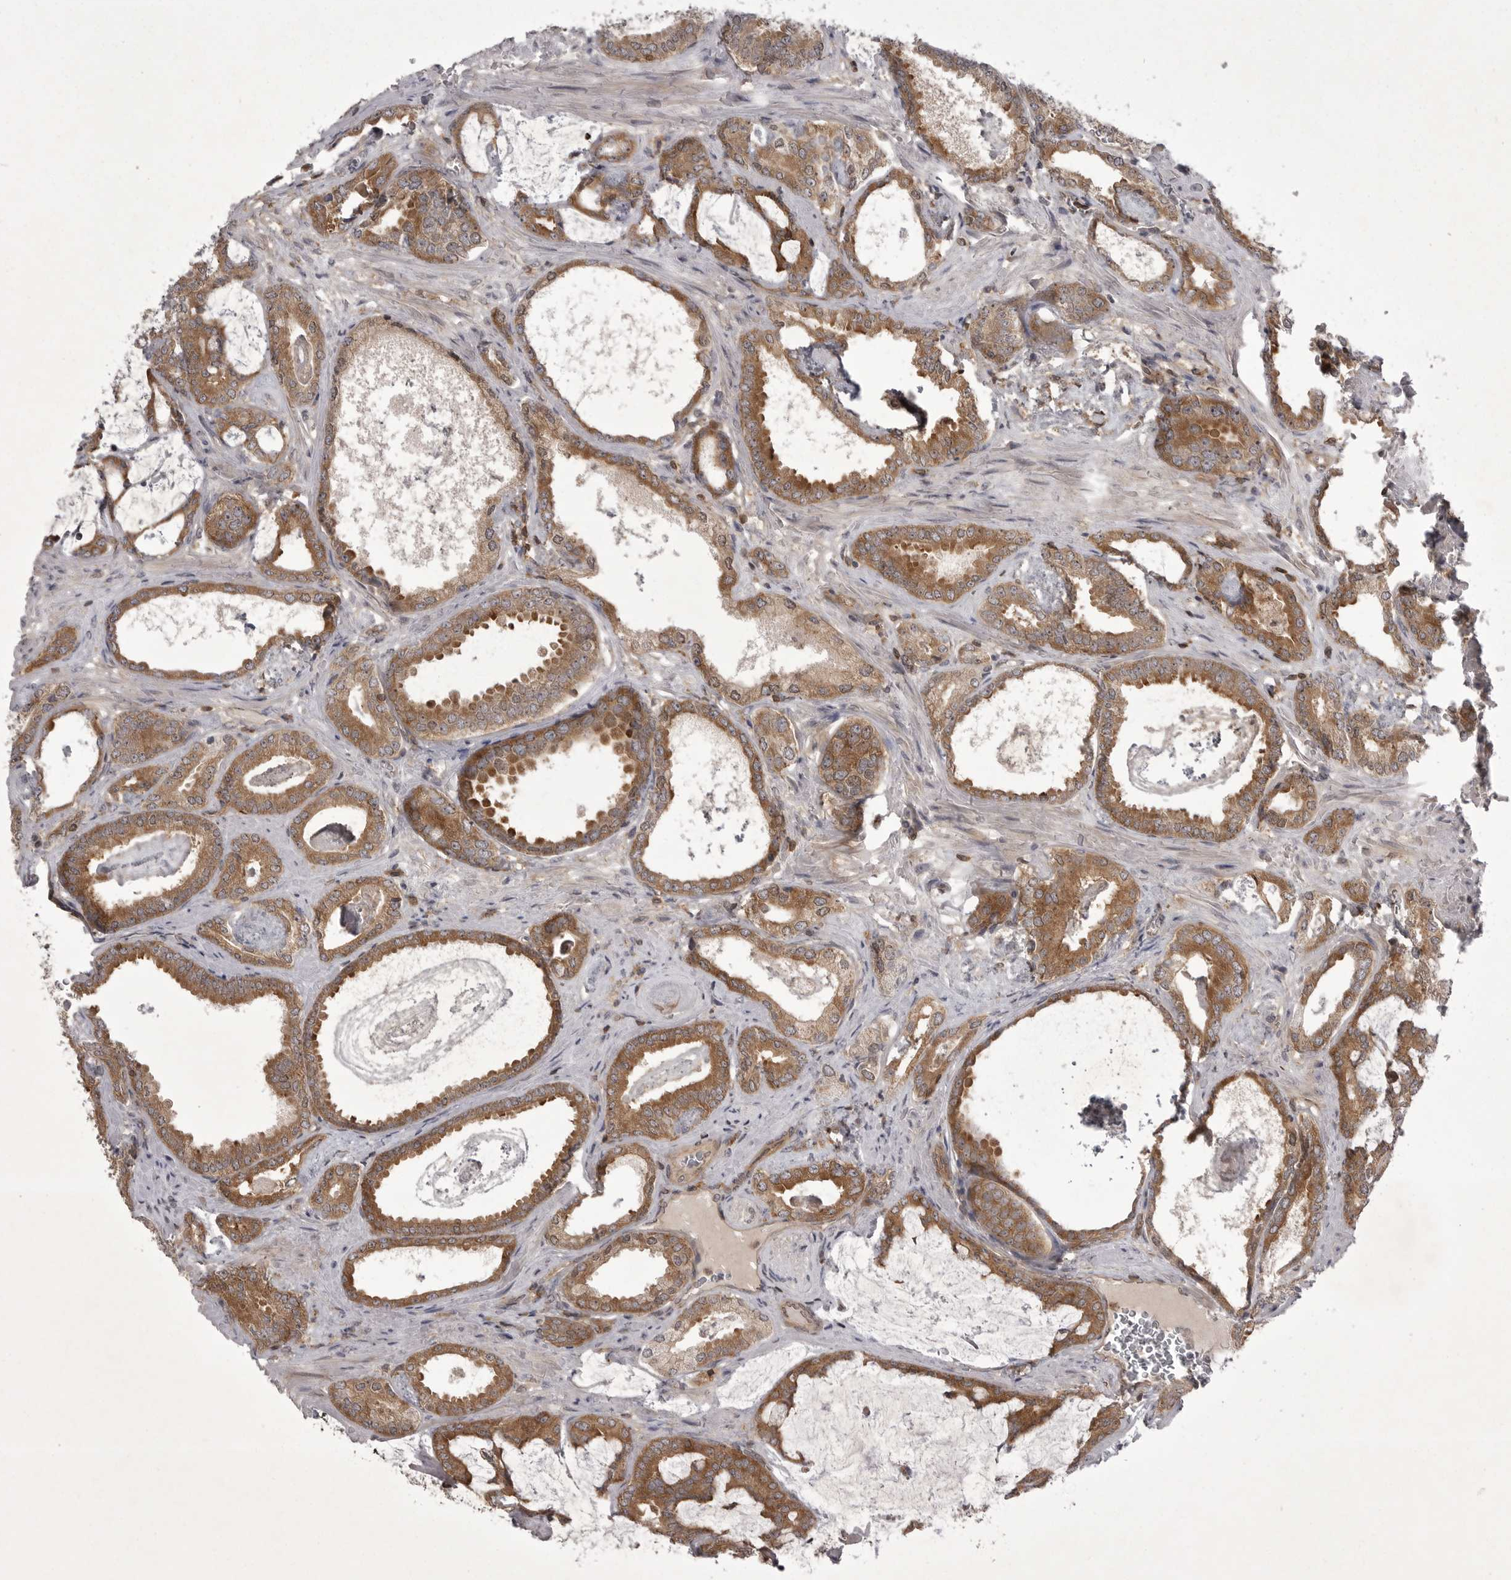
{"staining": {"intensity": "moderate", "quantity": ">75%", "location": "cytoplasmic/membranous"}, "tissue": "prostate cancer", "cell_type": "Tumor cells", "image_type": "cancer", "snomed": [{"axis": "morphology", "description": "Adenocarcinoma, Low grade"}, {"axis": "topography", "description": "Prostate"}], "caption": "Protein expression by IHC exhibits moderate cytoplasmic/membranous expression in about >75% of tumor cells in prostate cancer (low-grade adenocarcinoma).", "gene": "STK24", "patient": {"sex": "male", "age": 71}}